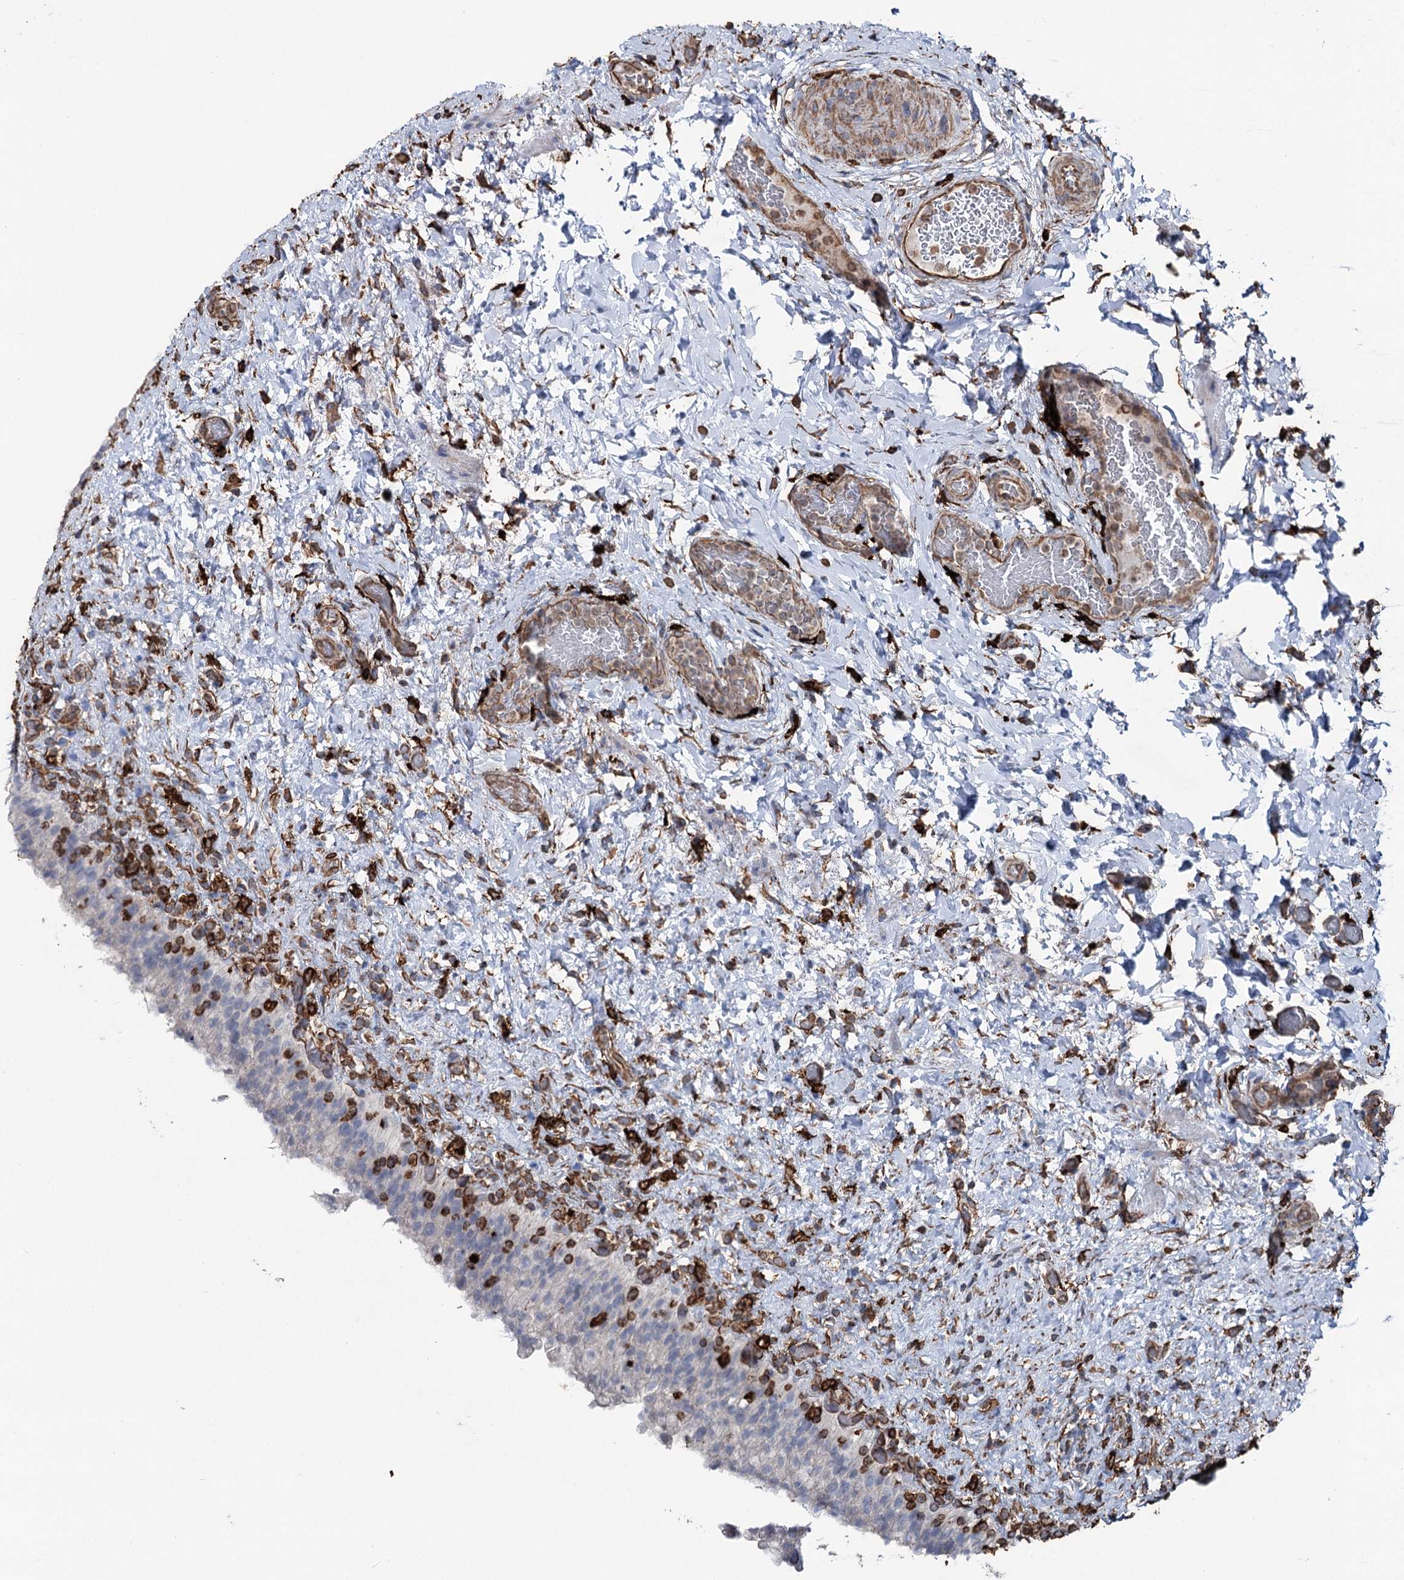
{"staining": {"intensity": "negative", "quantity": "none", "location": "none"}, "tissue": "urinary bladder", "cell_type": "Urothelial cells", "image_type": "normal", "snomed": [{"axis": "morphology", "description": "Normal tissue, NOS"}, {"axis": "topography", "description": "Urinary bladder"}], "caption": "High magnification brightfield microscopy of unremarkable urinary bladder stained with DAB (brown) and counterstained with hematoxylin (blue): urothelial cells show no significant staining. (Stains: DAB (3,3'-diaminobenzidine) IHC with hematoxylin counter stain, Microscopy: brightfield microscopy at high magnification).", "gene": "CLEC4M", "patient": {"sex": "female", "age": 27}}